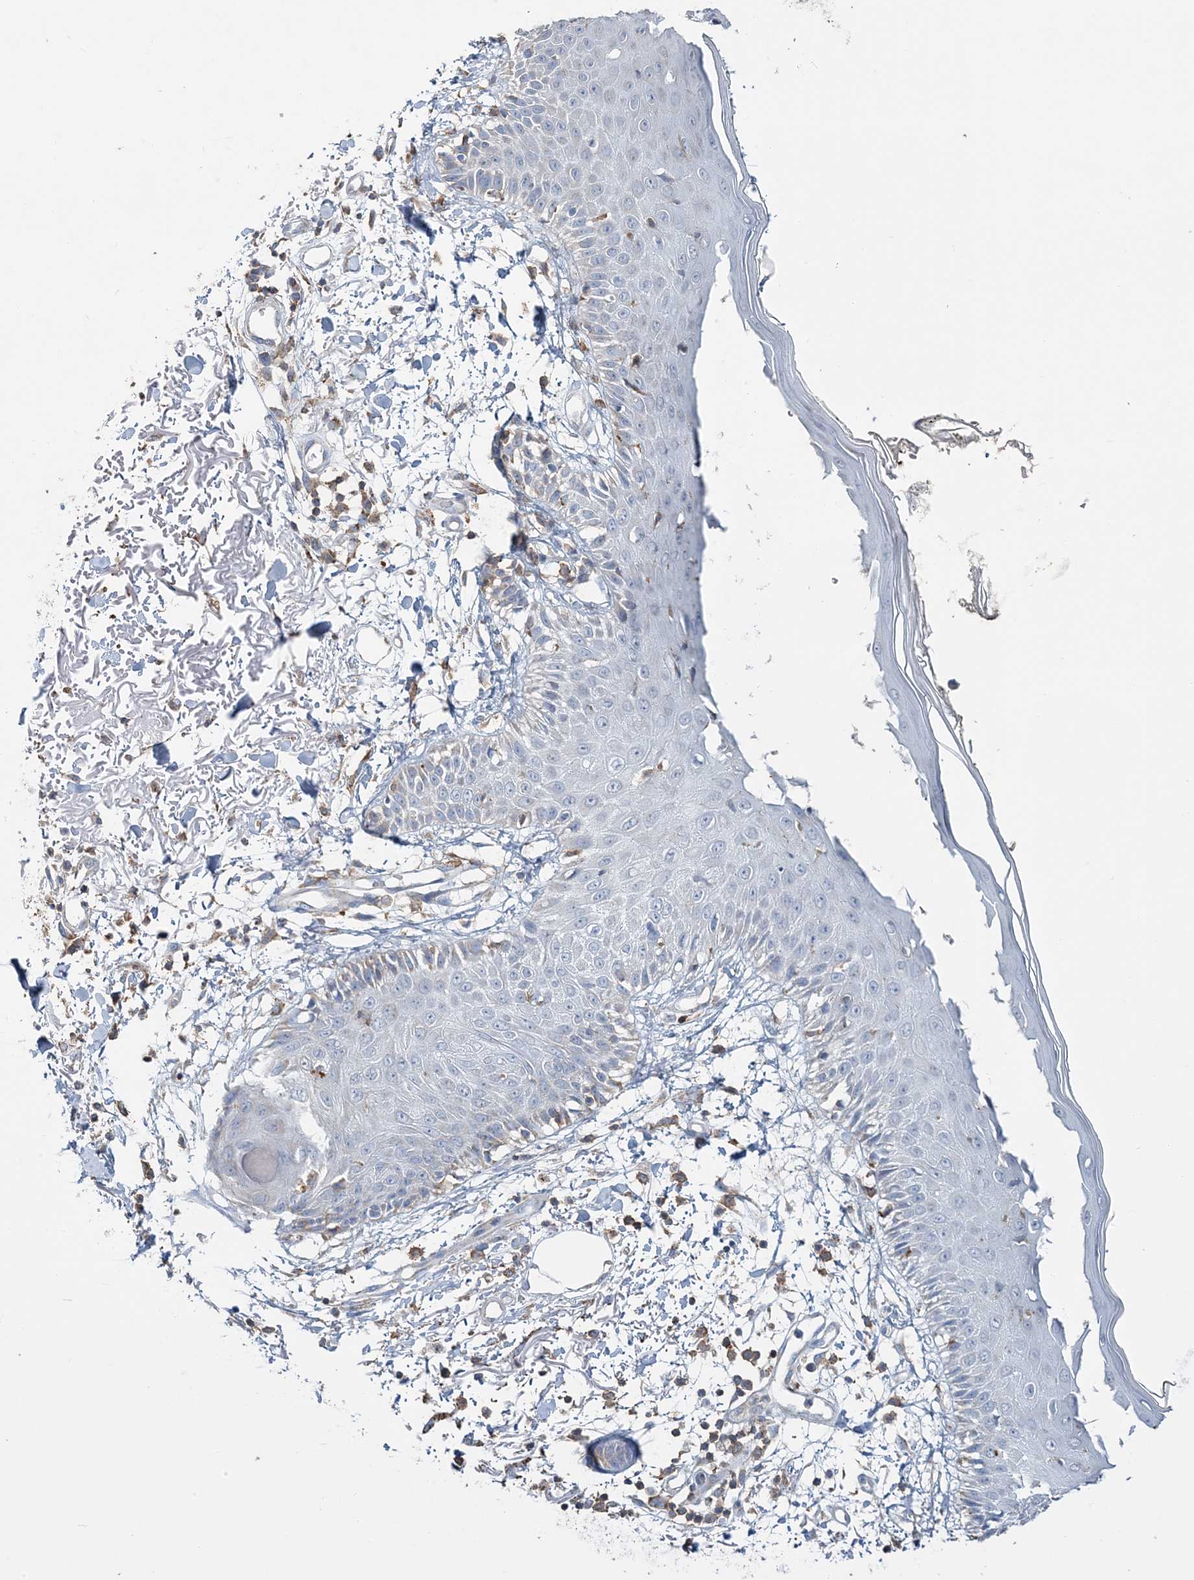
{"staining": {"intensity": "weak", "quantity": "25%-75%", "location": "cytoplasmic/membranous"}, "tissue": "skin", "cell_type": "Fibroblasts", "image_type": "normal", "snomed": [{"axis": "morphology", "description": "Normal tissue, NOS"}, {"axis": "morphology", "description": "Squamous cell carcinoma, NOS"}, {"axis": "topography", "description": "Skin"}, {"axis": "topography", "description": "Peripheral nerve tissue"}], "caption": "Weak cytoplasmic/membranous staining for a protein is present in about 25%-75% of fibroblasts of unremarkable skin using IHC.", "gene": "TMLHE", "patient": {"sex": "male", "age": 83}}